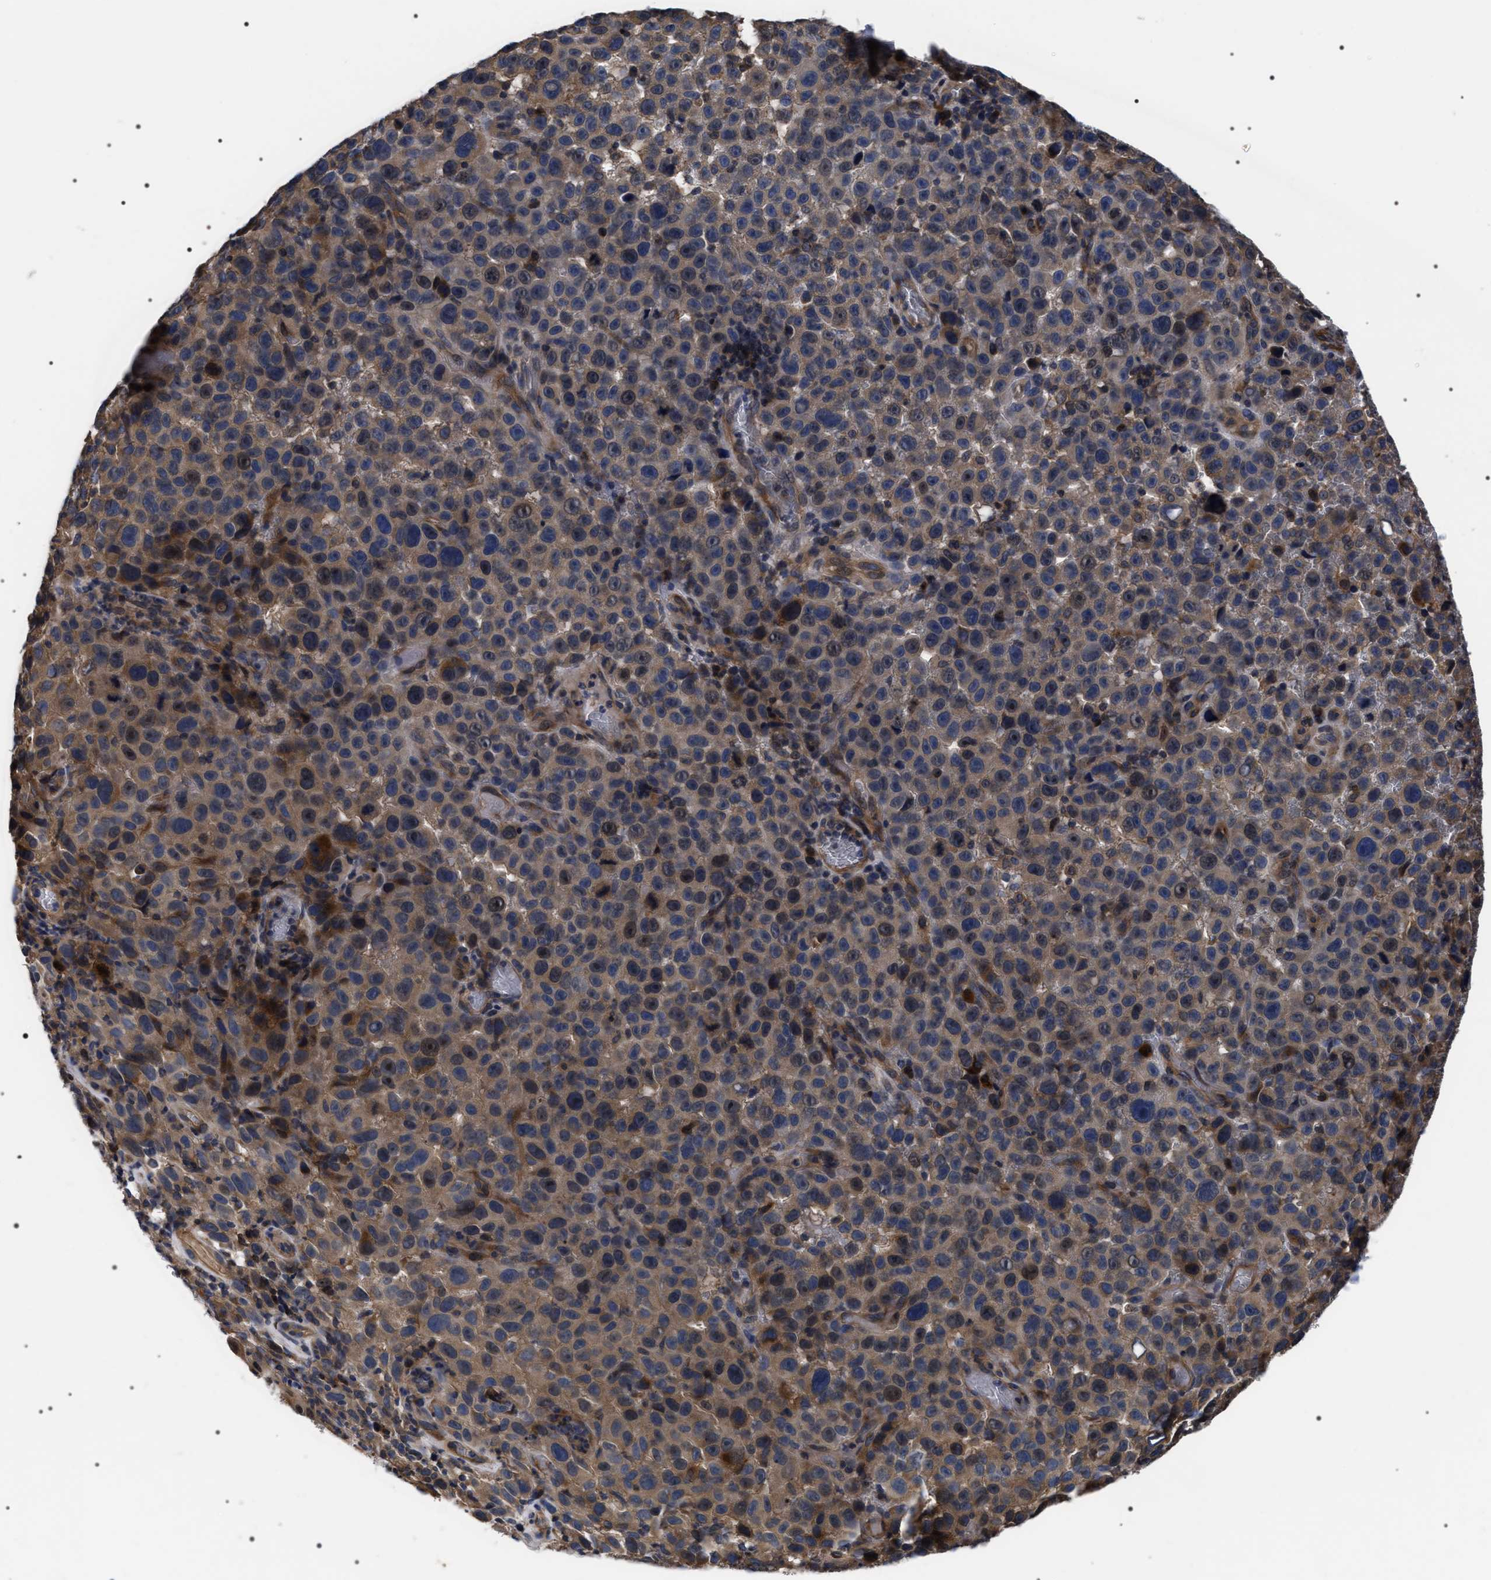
{"staining": {"intensity": "negative", "quantity": "none", "location": "none"}, "tissue": "melanoma", "cell_type": "Tumor cells", "image_type": "cancer", "snomed": [{"axis": "morphology", "description": "Malignant melanoma, NOS"}, {"axis": "topography", "description": "Skin"}], "caption": "Immunohistochemistry histopathology image of human melanoma stained for a protein (brown), which displays no expression in tumor cells.", "gene": "MIS18A", "patient": {"sex": "female", "age": 82}}